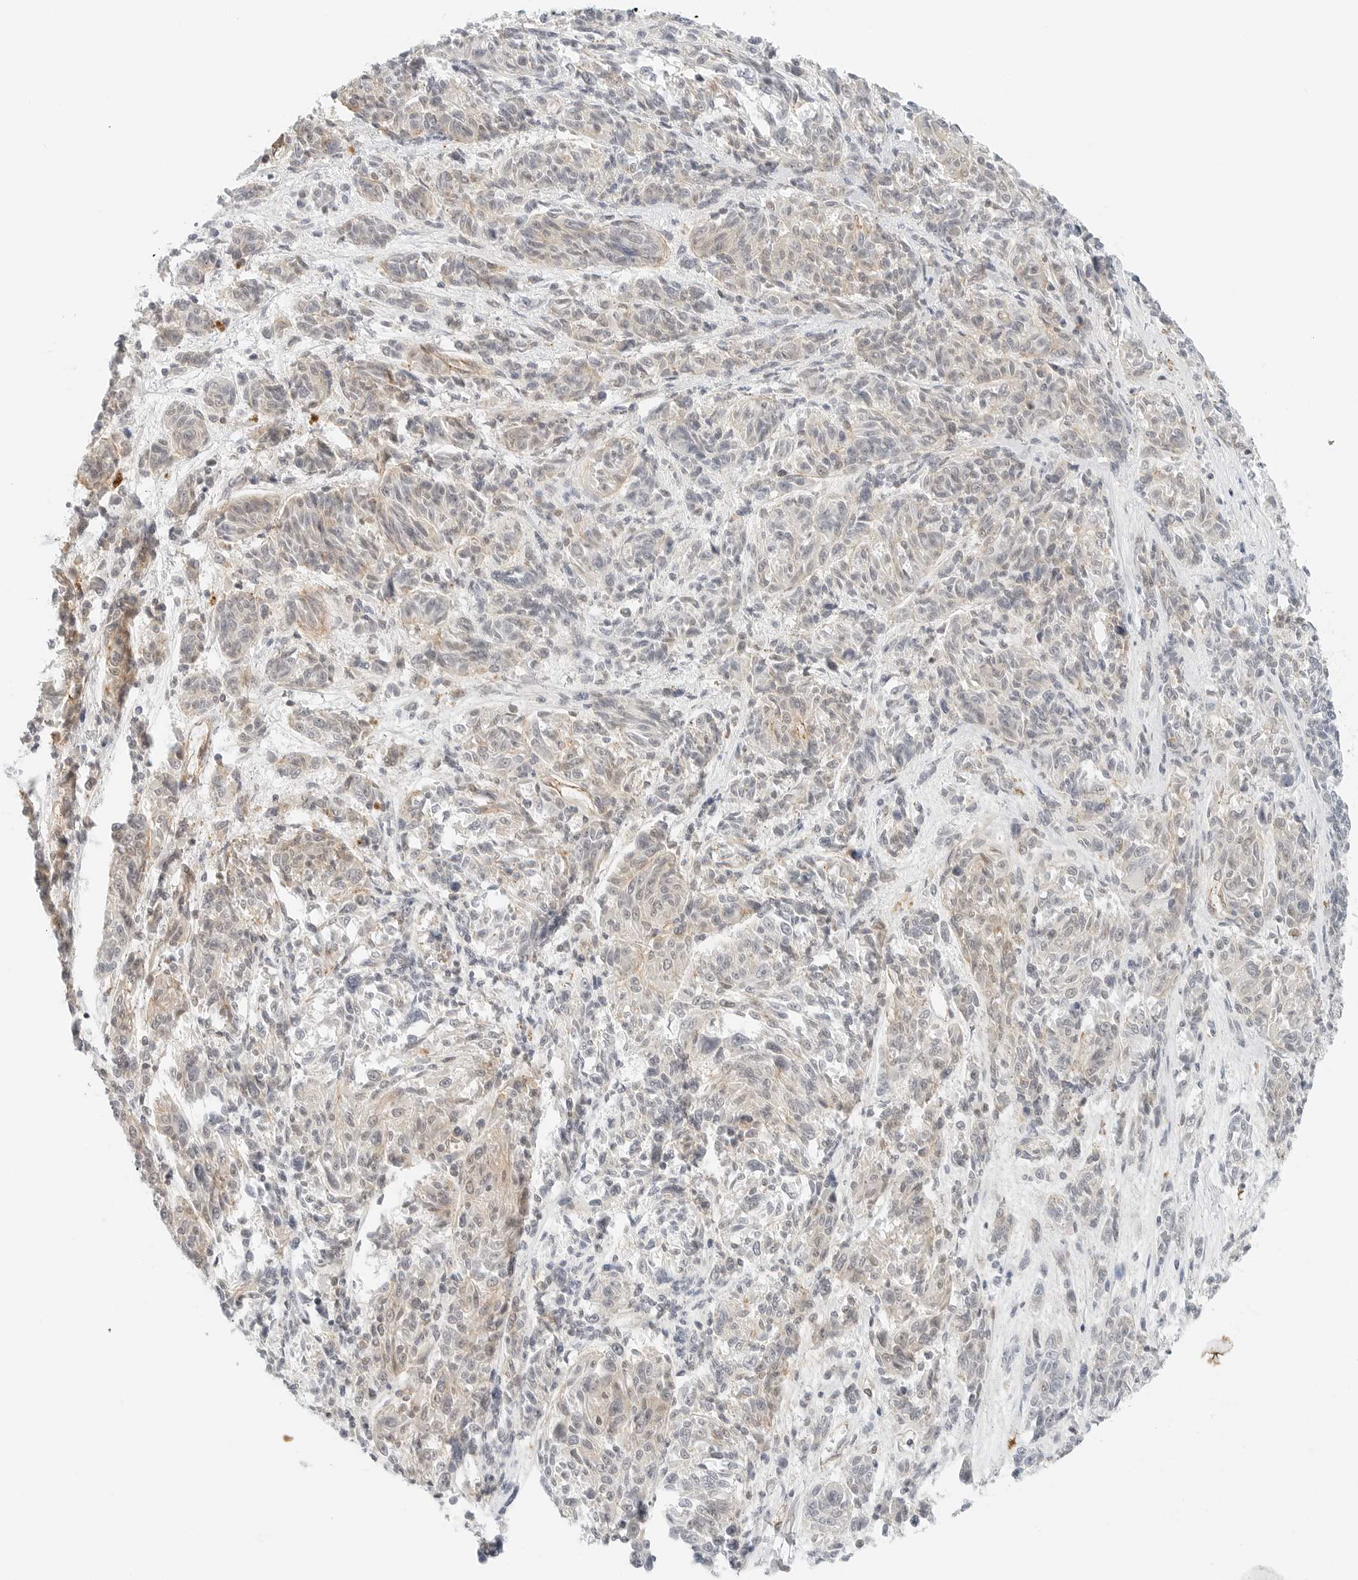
{"staining": {"intensity": "negative", "quantity": "none", "location": "none"}, "tissue": "melanoma", "cell_type": "Tumor cells", "image_type": "cancer", "snomed": [{"axis": "morphology", "description": "Malignant melanoma, NOS"}, {"axis": "topography", "description": "Skin"}], "caption": "This is a image of IHC staining of melanoma, which shows no expression in tumor cells.", "gene": "IQCC", "patient": {"sex": "male", "age": 53}}